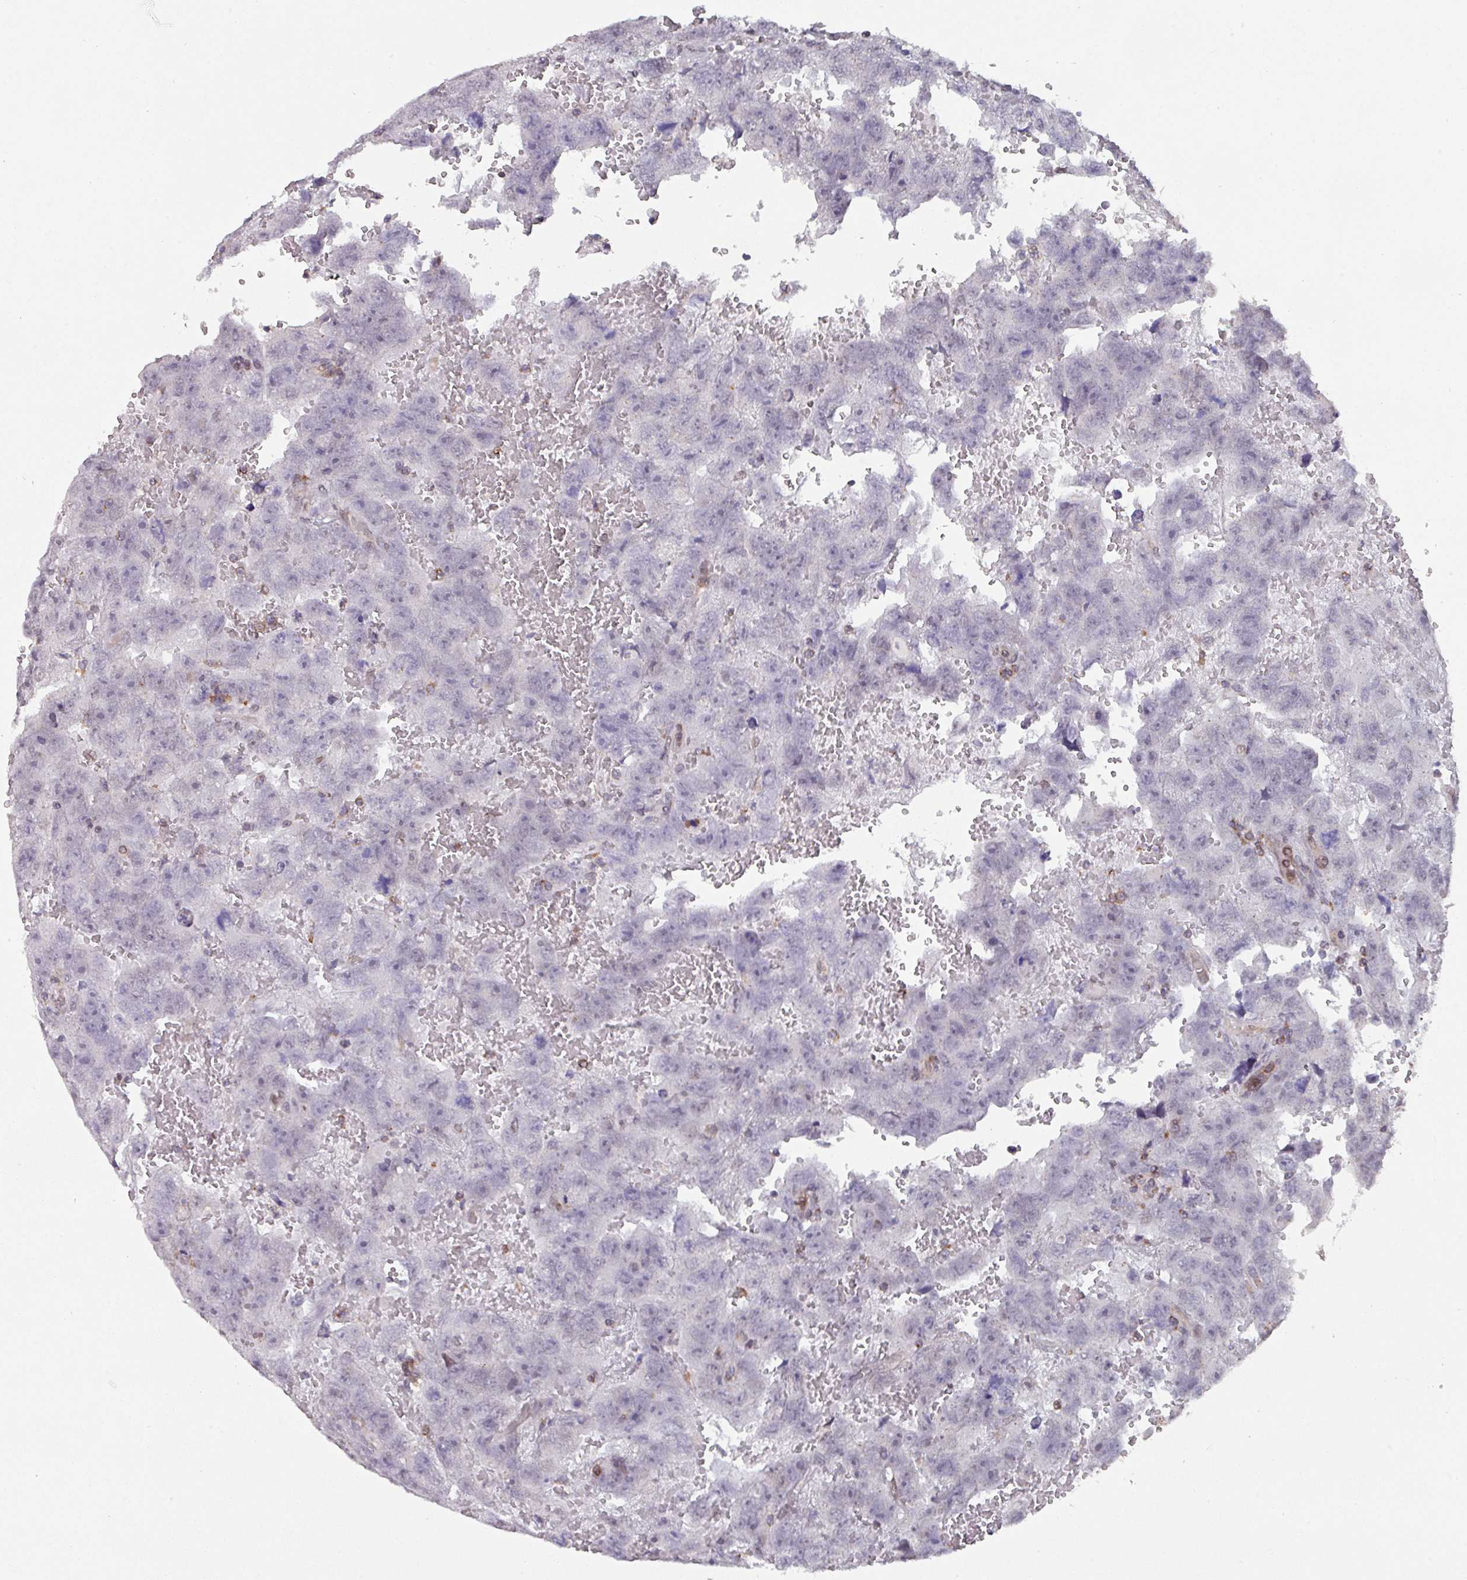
{"staining": {"intensity": "negative", "quantity": "none", "location": "none"}, "tissue": "testis cancer", "cell_type": "Tumor cells", "image_type": "cancer", "snomed": [{"axis": "morphology", "description": "Carcinoma, Embryonal, NOS"}, {"axis": "topography", "description": "Testis"}], "caption": "Embryonal carcinoma (testis) stained for a protein using IHC displays no expression tumor cells.", "gene": "RASAL3", "patient": {"sex": "male", "age": 45}}